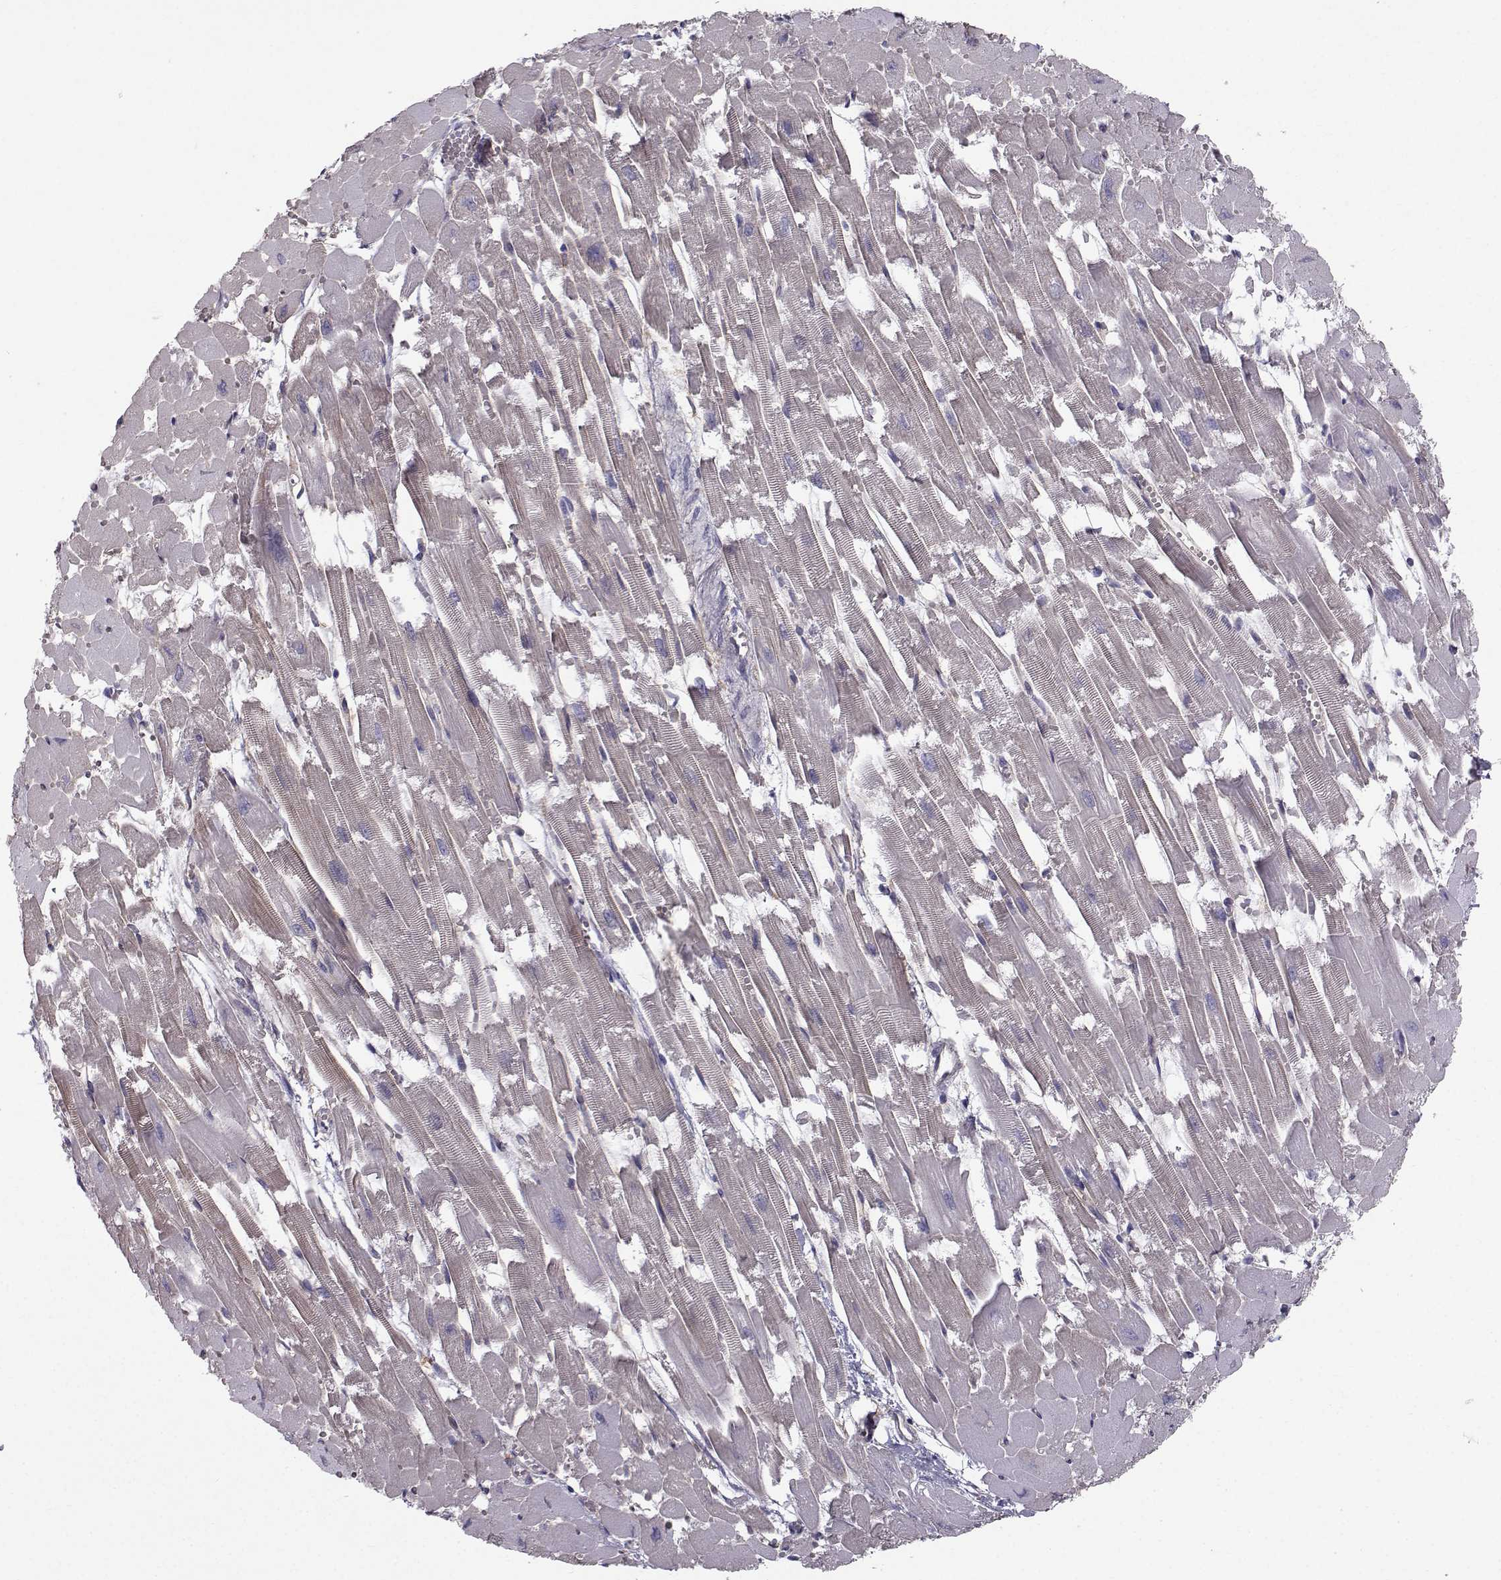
{"staining": {"intensity": "negative", "quantity": "none", "location": "none"}, "tissue": "heart muscle", "cell_type": "Cardiomyocytes", "image_type": "normal", "snomed": [{"axis": "morphology", "description": "Normal tissue, NOS"}, {"axis": "topography", "description": "Heart"}], "caption": "Heart muscle was stained to show a protein in brown. There is no significant positivity in cardiomyocytes. (DAB (3,3'-diaminobenzidine) immunohistochemistry (IHC), high magnification).", "gene": "QPCT", "patient": {"sex": "female", "age": 52}}